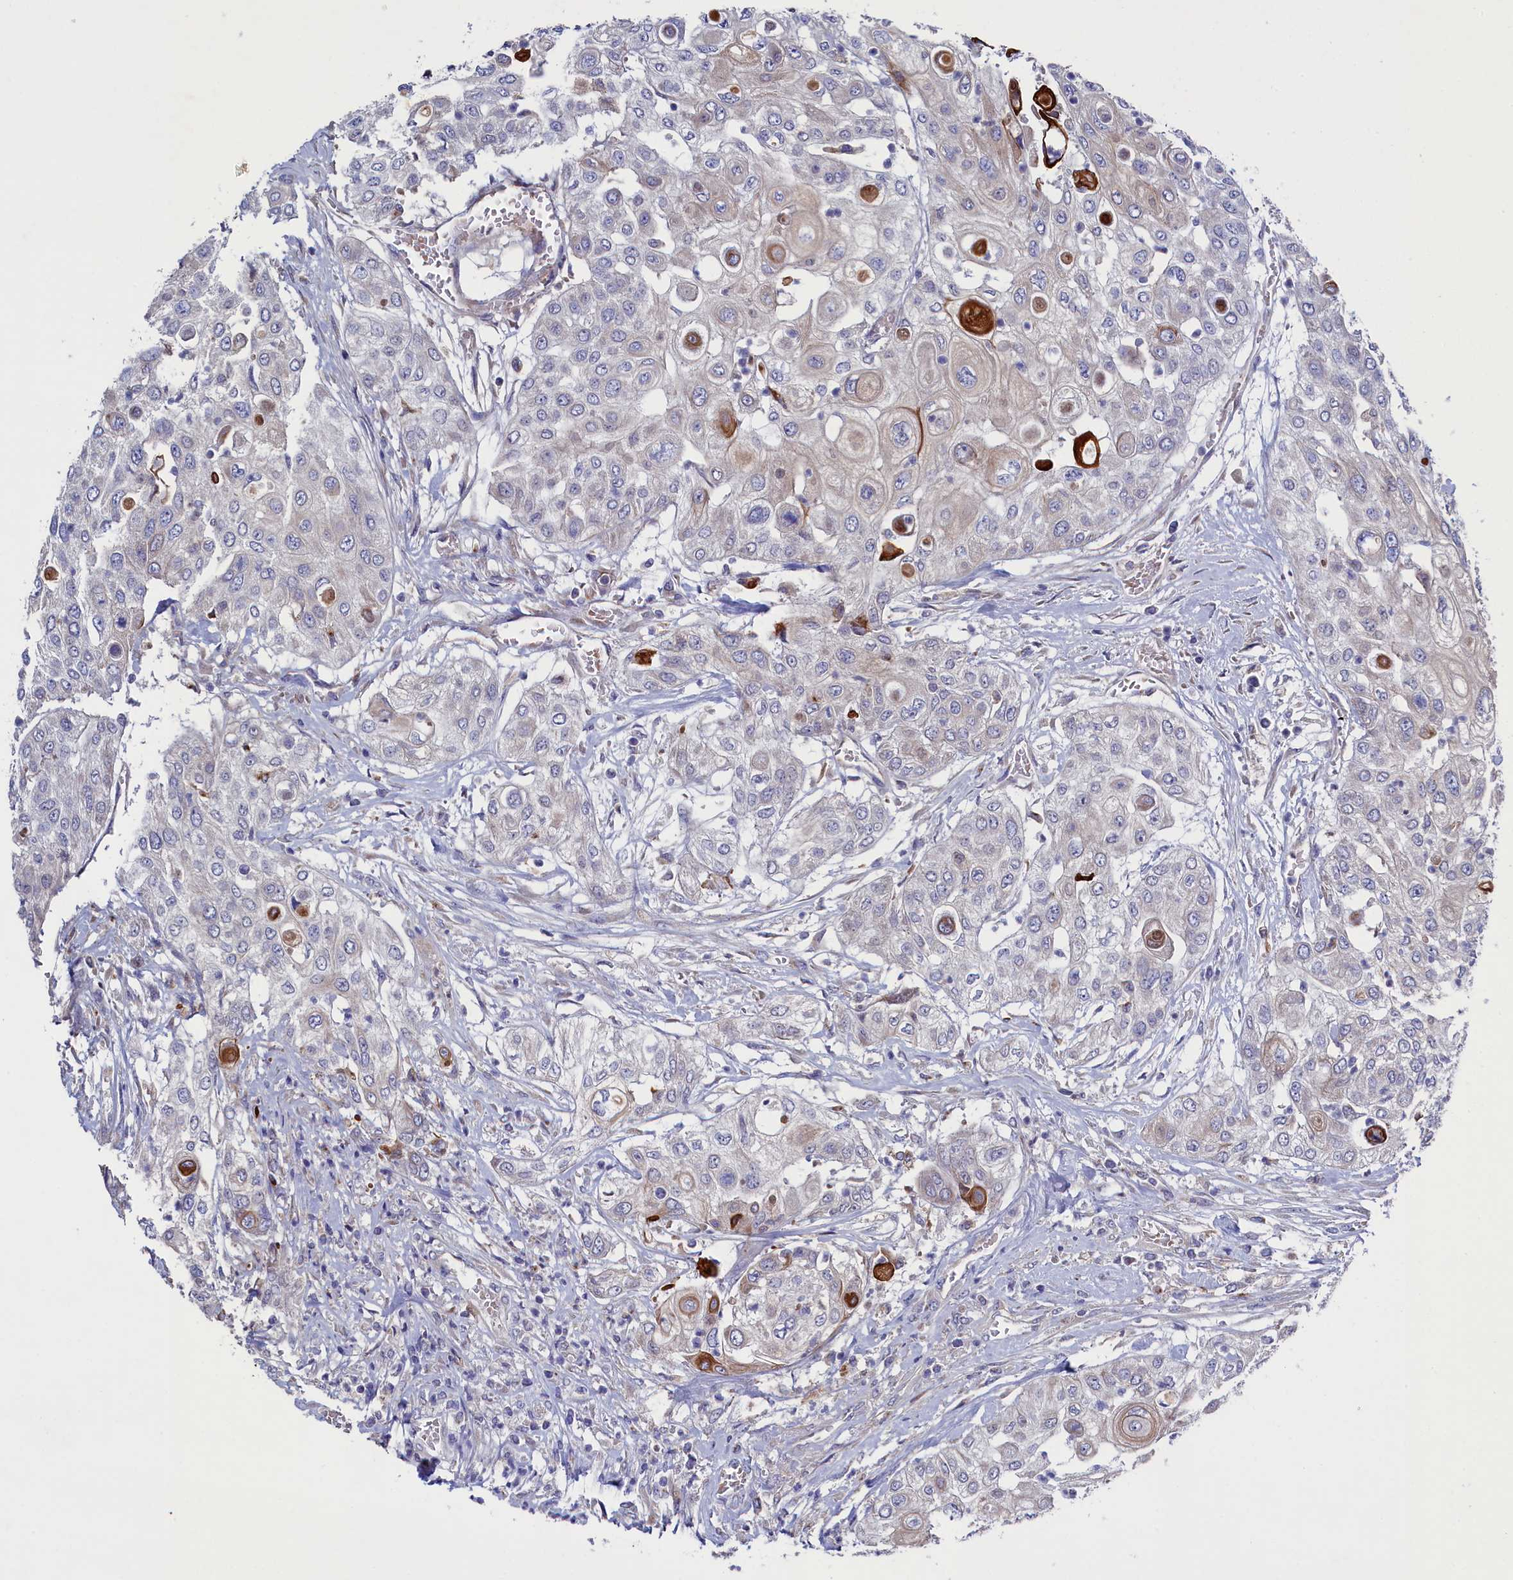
{"staining": {"intensity": "negative", "quantity": "none", "location": "none"}, "tissue": "urothelial cancer", "cell_type": "Tumor cells", "image_type": "cancer", "snomed": [{"axis": "morphology", "description": "Urothelial carcinoma, High grade"}, {"axis": "topography", "description": "Urinary bladder"}], "caption": "This micrograph is of urothelial cancer stained with IHC to label a protein in brown with the nuclei are counter-stained blue. There is no expression in tumor cells.", "gene": "GPR108", "patient": {"sex": "female", "age": 79}}